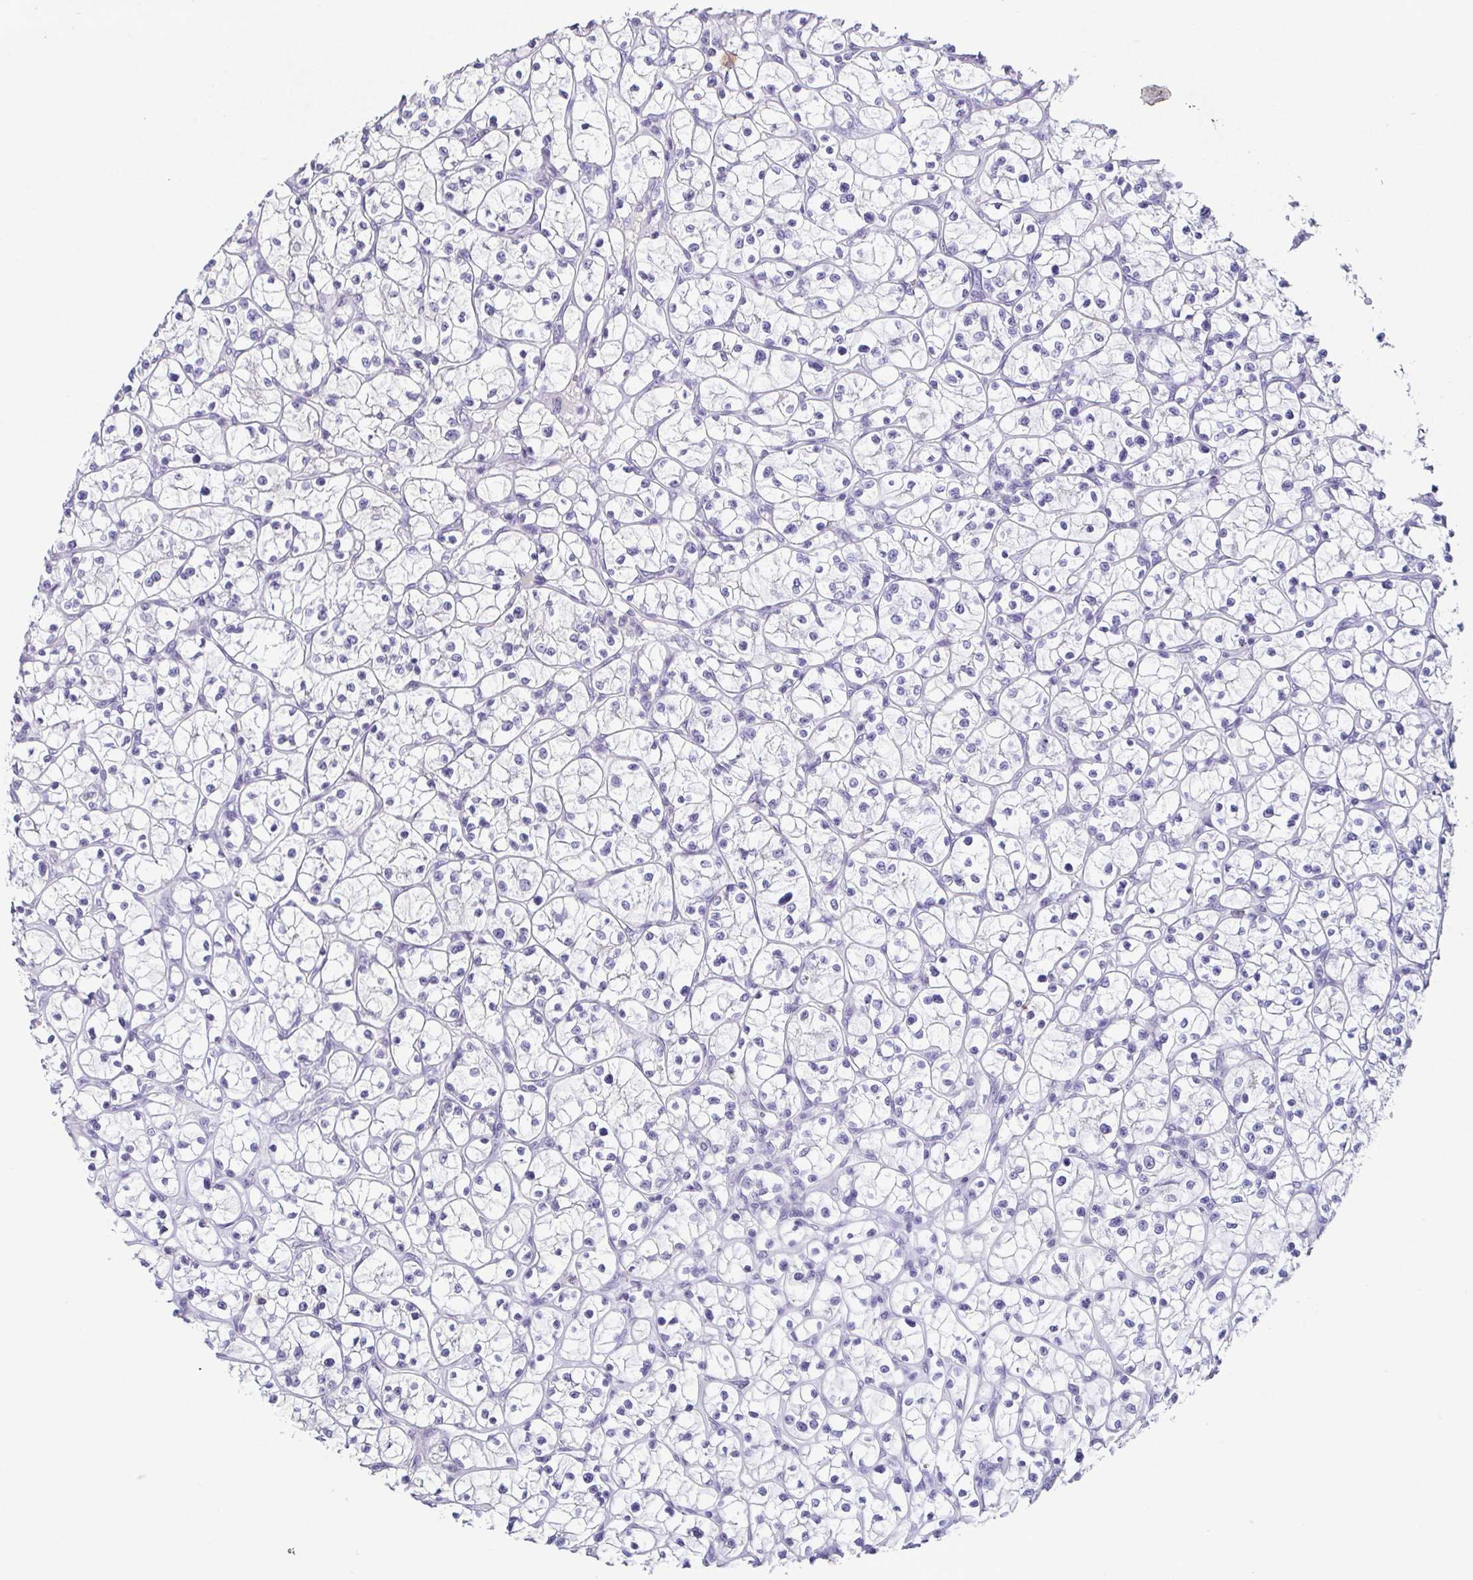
{"staining": {"intensity": "negative", "quantity": "none", "location": "none"}, "tissue": "renal cancer", "cell_type": "Tumor cells", "image_type": "cancer", "snomed": [{"axis": "morphology", "description": "Adenocarcinoma, NOS"}, {"axis": "topography", "description": "Kidney"}], "caption": "Tumor cells show no significant positivity in renal adenocarcinoma. Nuclei are stained in blue.", "gene": "TP73", "patient": {"sex": "female", "age": 64}}